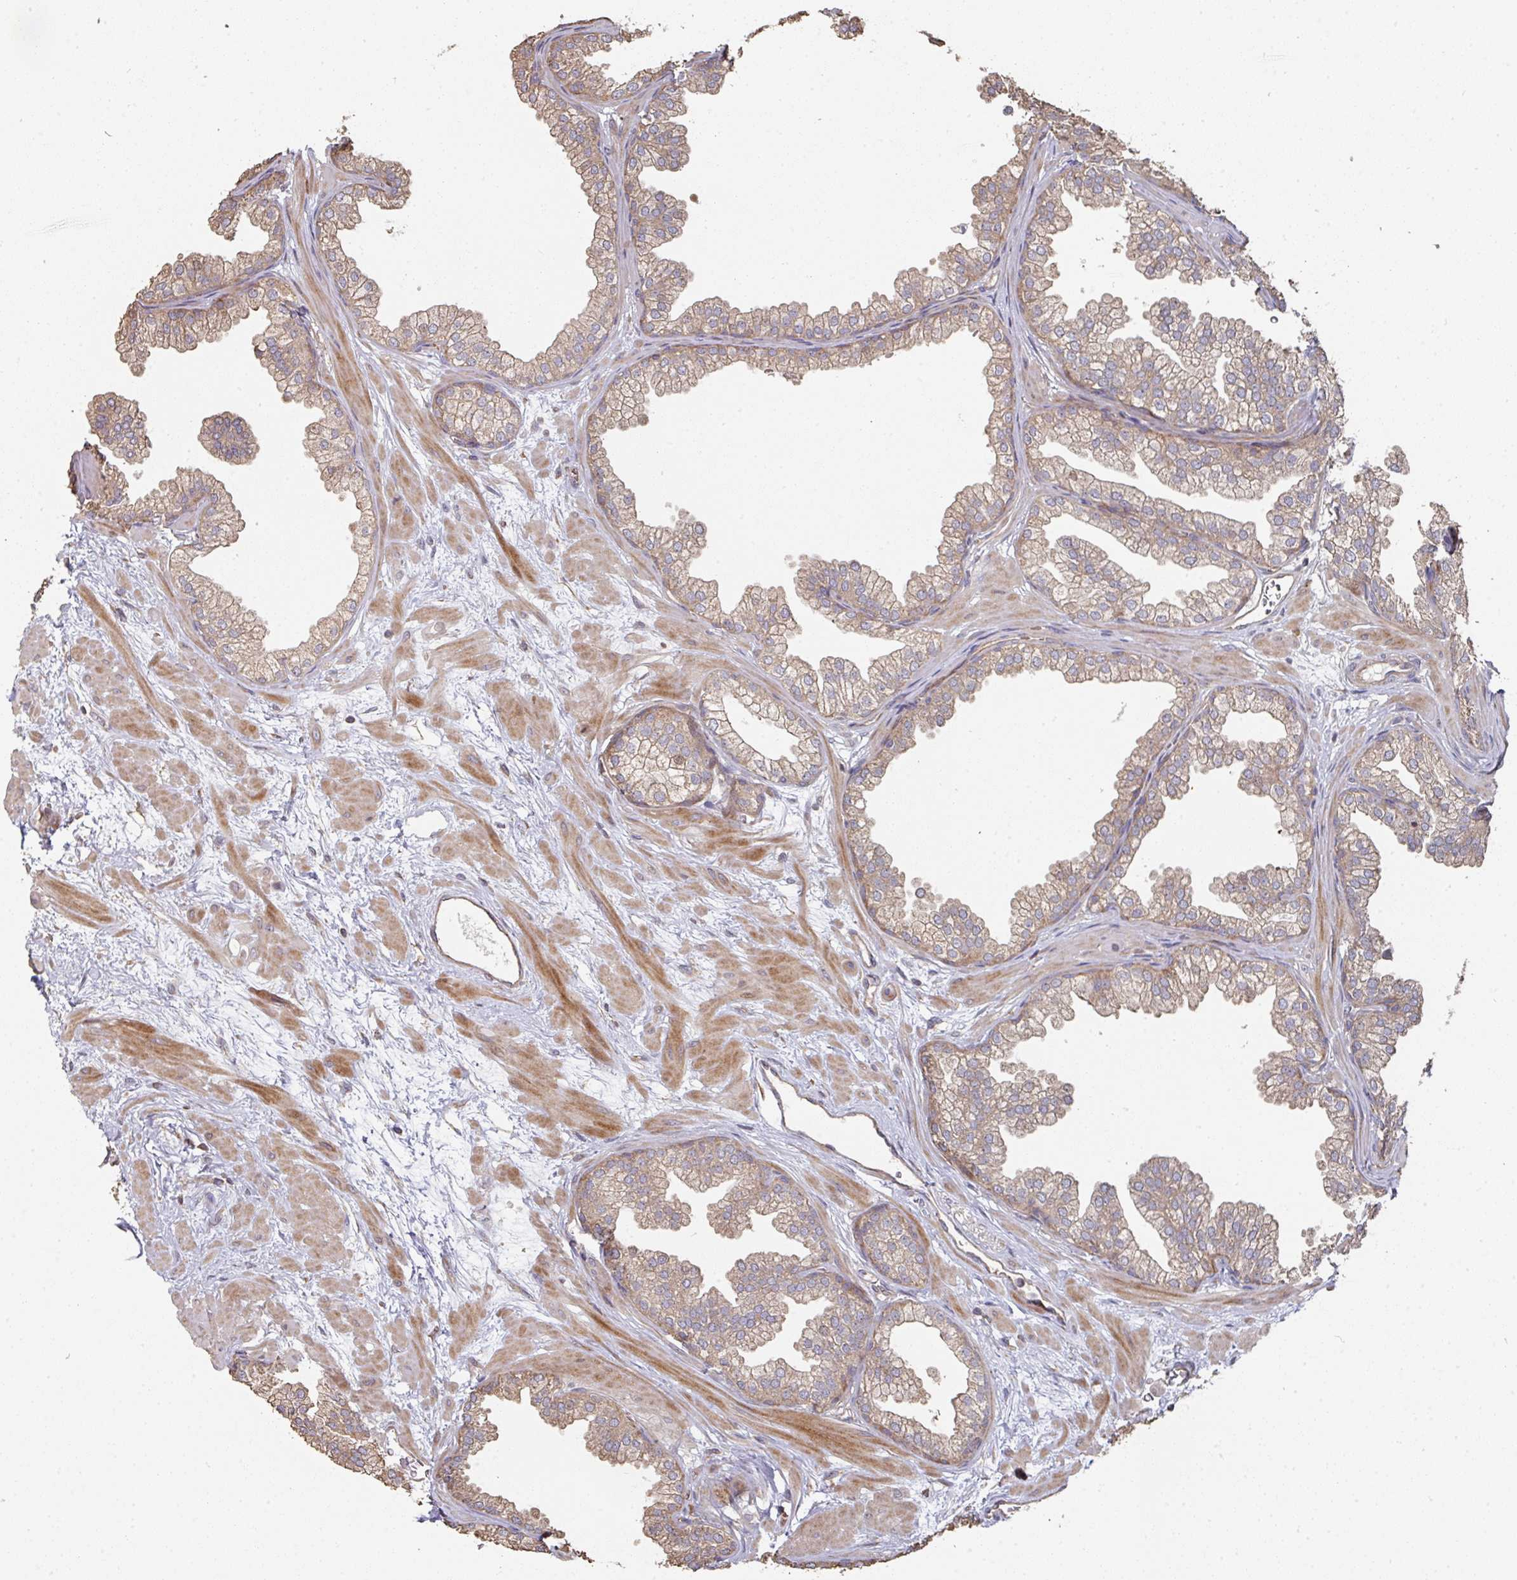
{"staining": {"intensity": "moderate", "quantity": ">75%", "location": "cytoplasmic/membranous"}, "tissue": "prostate", "cell_type": "Glandular cells", "image_type": "normal", "snomed": [{"axis": "morphology", "description": "Normal tissue, NOS"}, {"axis": "topography", "description": "Prostate"}], "caption": "IHC micrograph of benign prostate stained for a protein (brown), which demonstrates medium levels of moderate cytoplasmic/membranous staining in approximately >75% of glandular cells.", "gene": "CA7", "patient": {"sex": "male", "age": 37}}